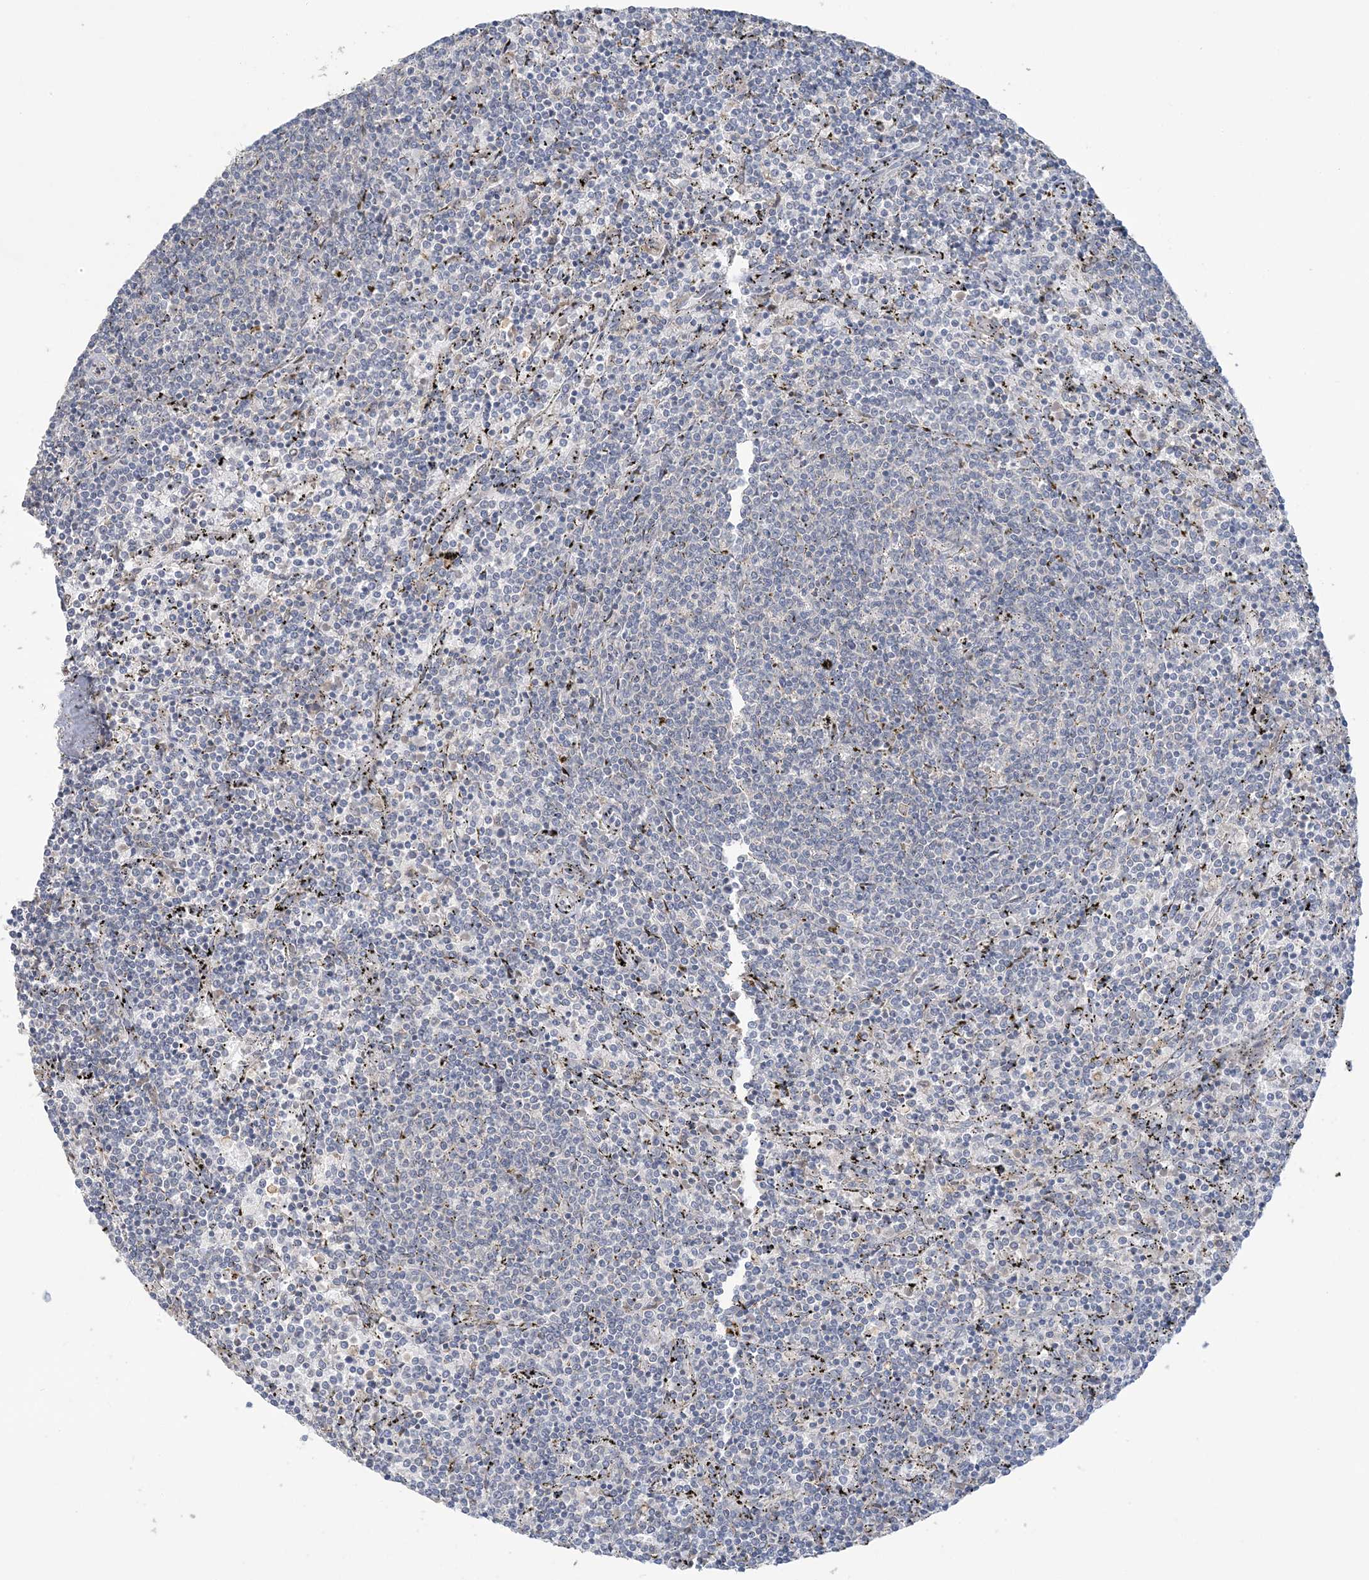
{"staining": {"intensity": "negative", "quantity": "none", "location": "none"}, "tissue": "lymphoma", "cell_type": "Tumor cells", "image_type": "cancer", "snomed": [{"axis": "morphology", "description": "Malignant lymphoma, non-Hodgkin's type, Low grade"}, {"axis": "topography", "description": "Spleen"}], "caption": "Protein analysis of malignant lymphoma, non-Hodgkin's type (low-grade) shows no significant staining in tumor cells.", "gene": "EEFSEC", "patient": {"sex": "female", "age": 50}}